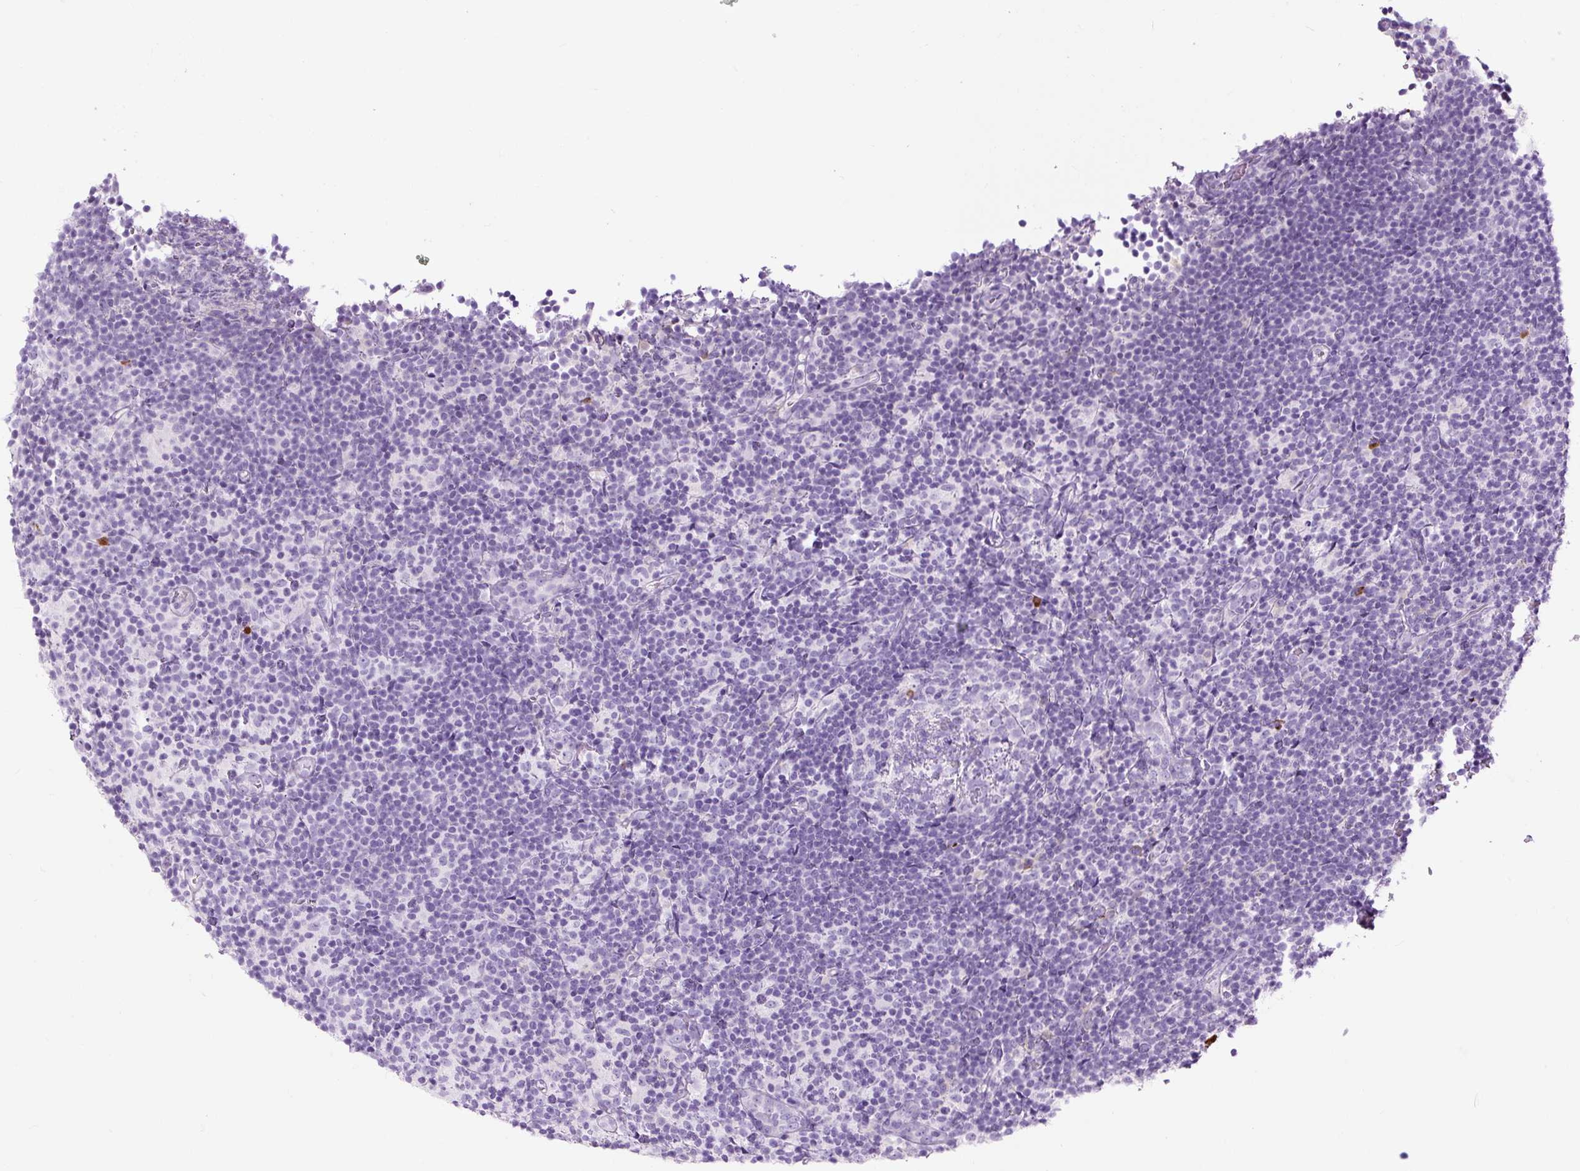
{"staining": {"intensity": "negative", "quantity": "none", "location": "none"}, "tissue": "lymphoma", "cell_type": "Tumor cells", "image_type": "cancer", "snomed": [{"axis": "morphology", "description": "Hodgkin's disease, NOS"}, {"axis": "topography", "description": "Lymph node"}], "caption": "The IHC histopathology image has no significant positivity in tumor cells of Hodgkin's disease tissue.", "gene": "RNF212B", "patient": {"sex": "female", "age": 57}}